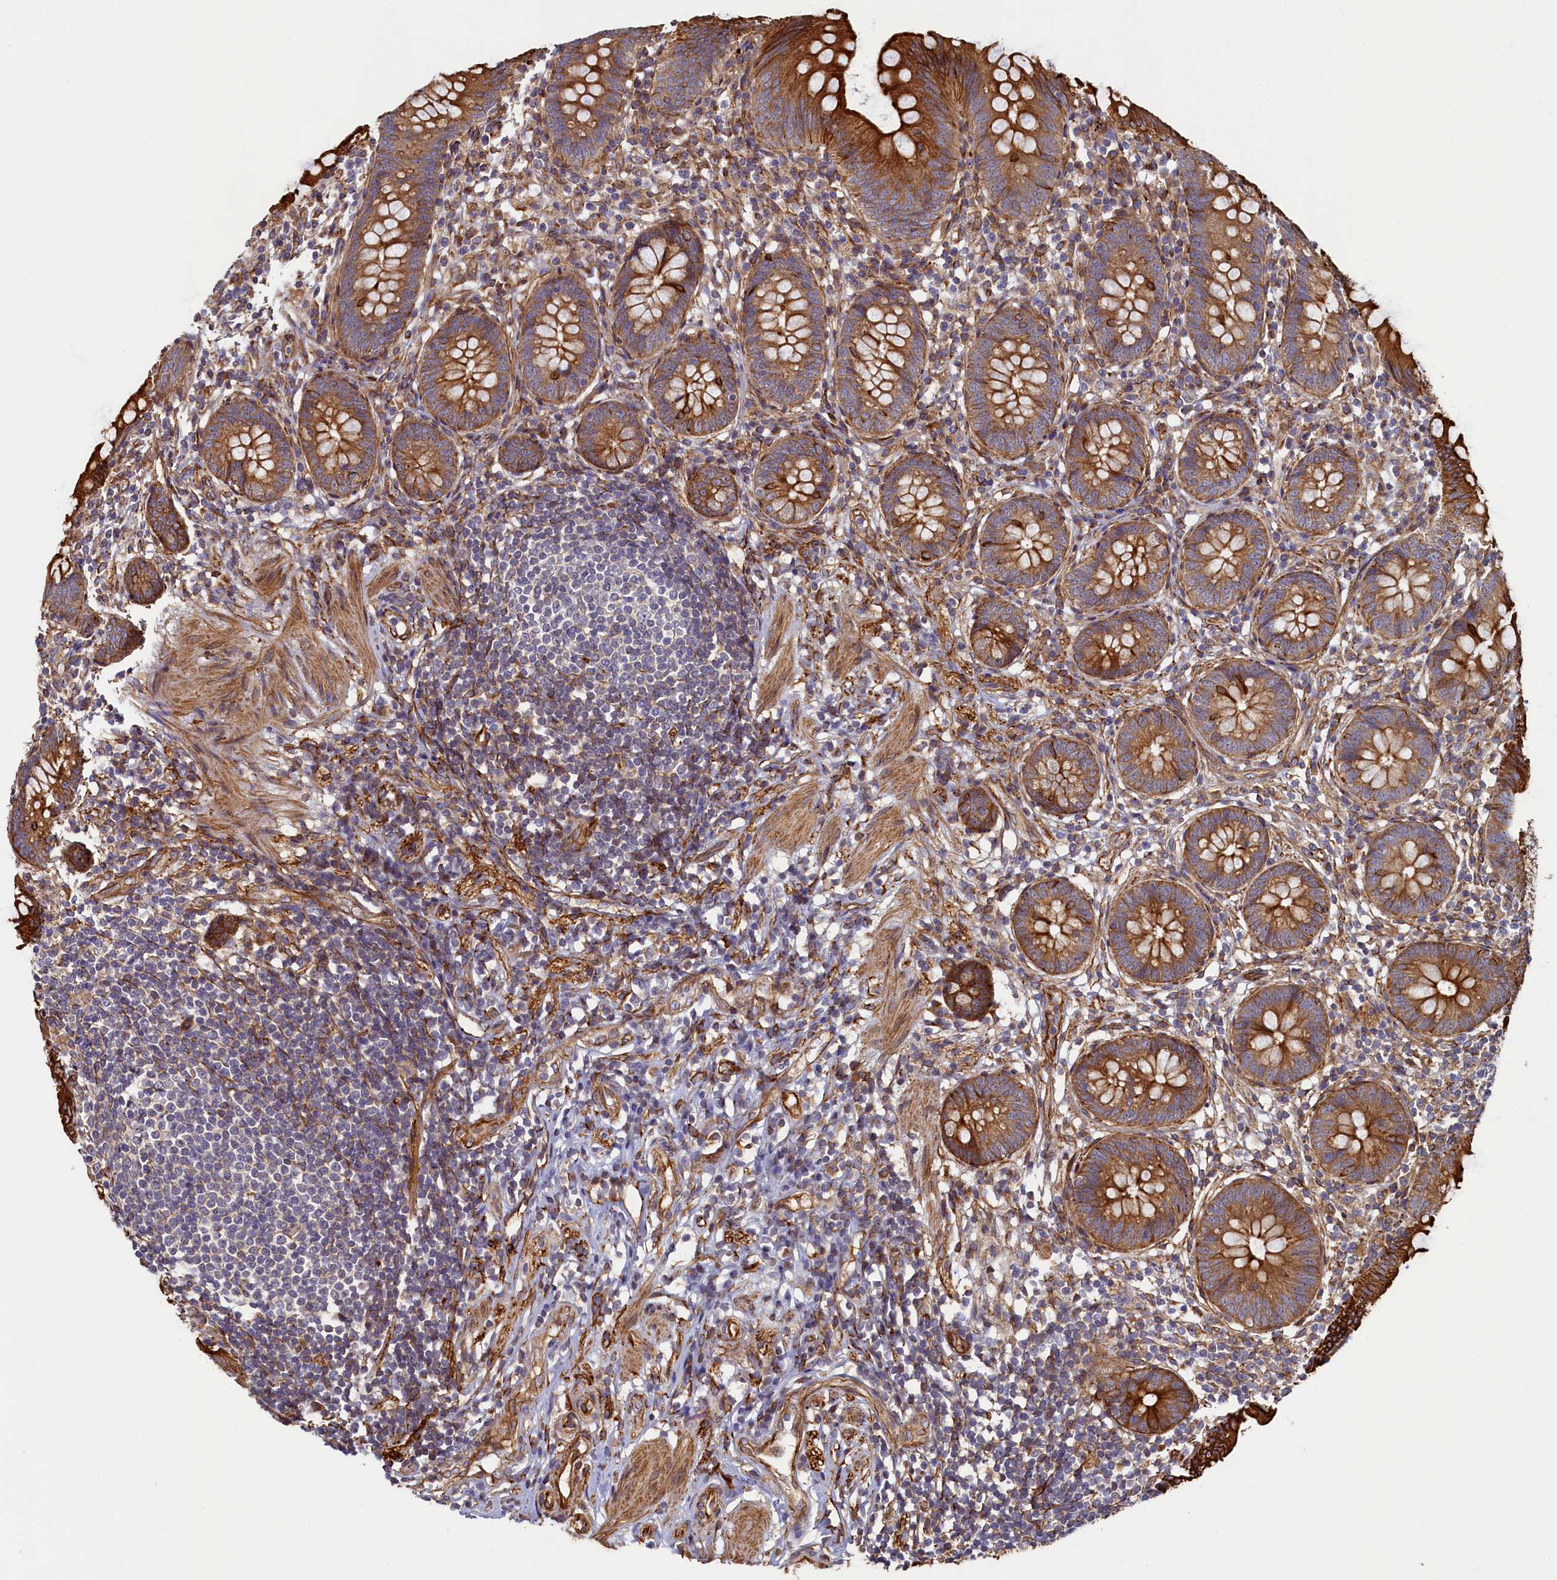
{"staining": {"intensity": "strong", "quantity": ">75%", "location": "cytoplasmic/membranous"}, "tissue": "appendix", "cell_type": "Glandular cells", "image_type": "normal", "snomed": [{"axis": "morphology", "description": "Normal tissue, NOS"}, {"axis": "topography", "description": "Appendix"}], "caption": "Appendix stained for a protein (brown) exhibits strong cytoplasmic/membranous positive staining in about >75% of glandular cells.", "gene": "LRRC57", "patient": {"sex": "female", "age": 62}}